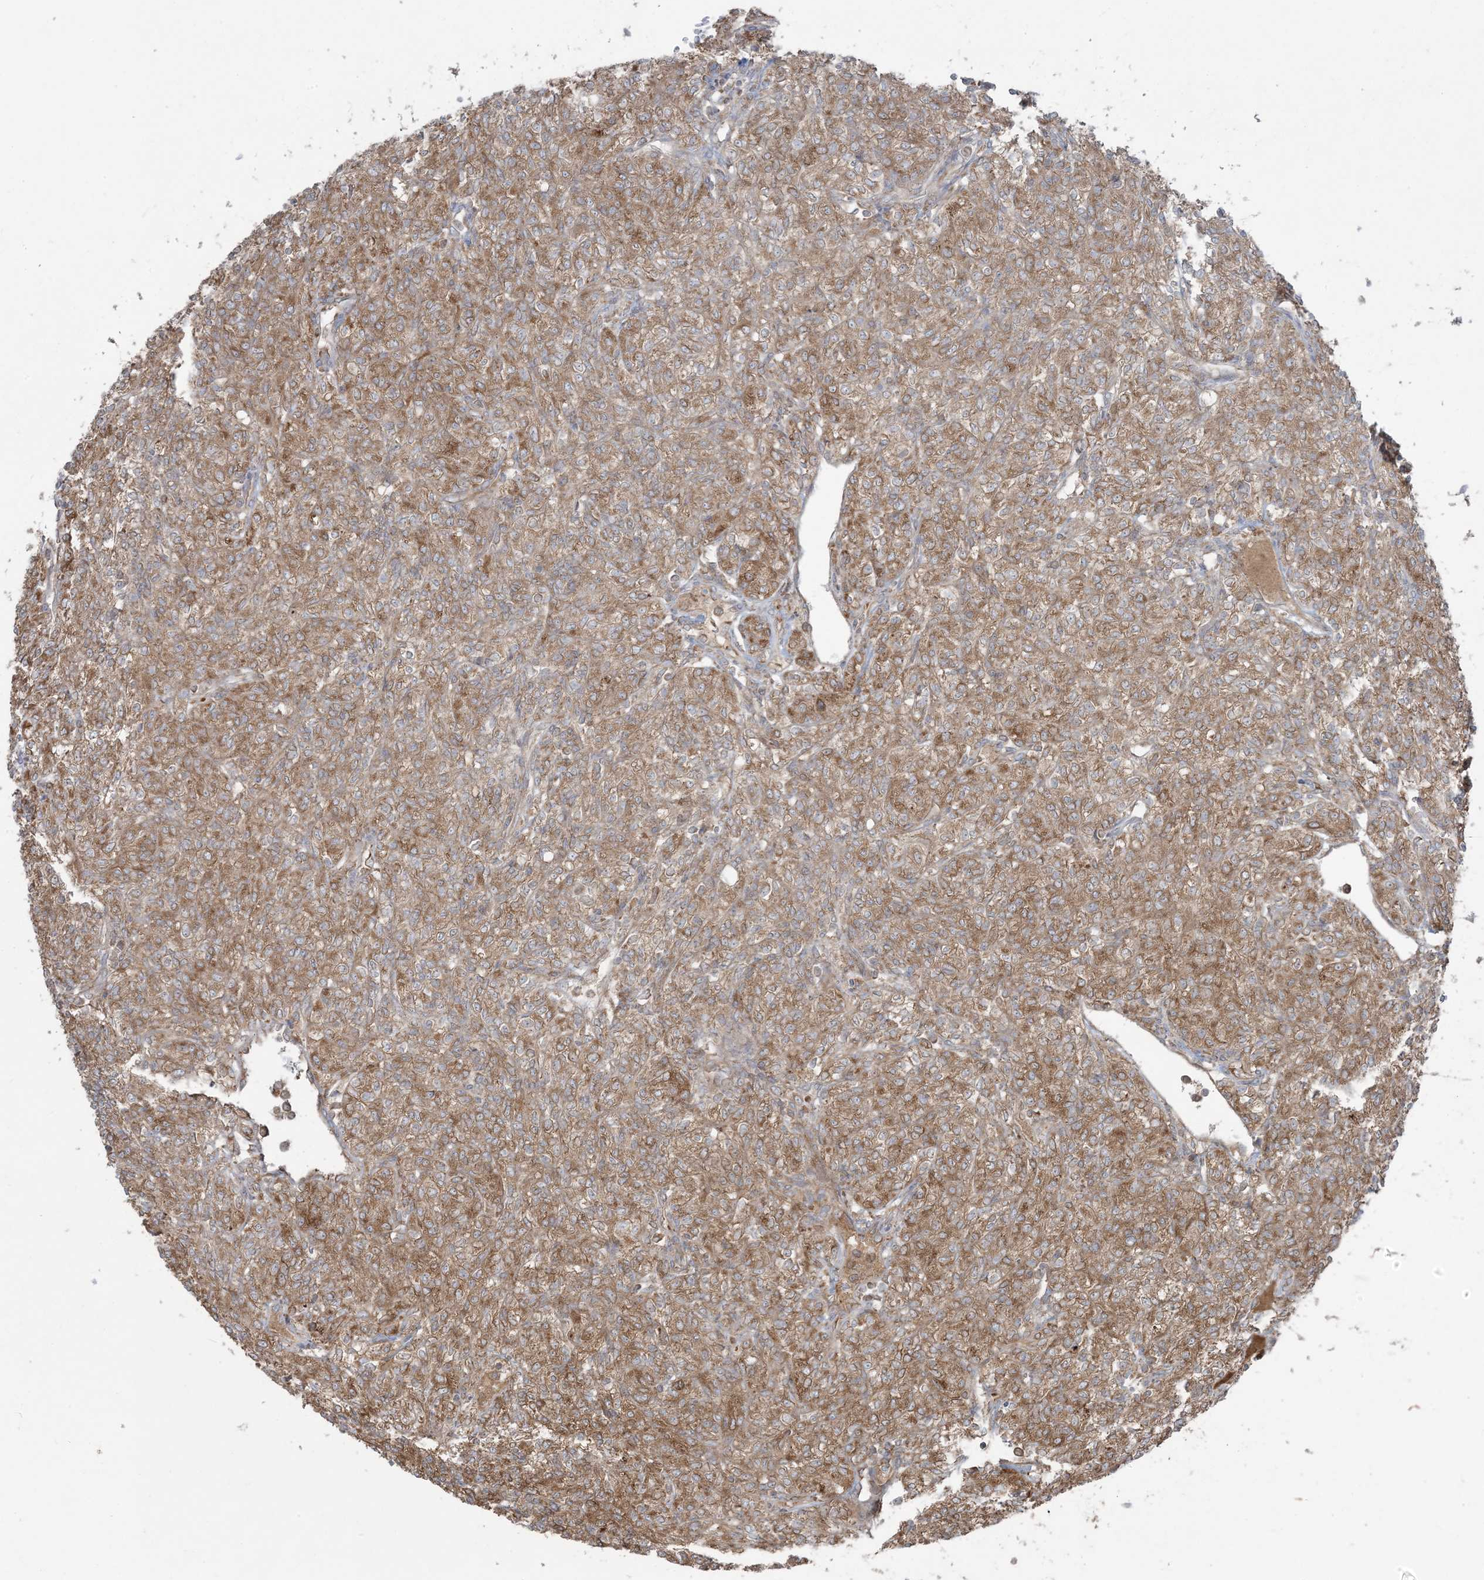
{"staining": {"intensity": "moderate", "quantity": ">75%", "location": "cytoplasmic/membranous"}, "tissue": "renal cancer", "cell_type": "Tumor cells", "image_type": "cancer", "snomed": [{"axis": "morphology", "description": "Adenocarcinoma, NOS"}, {"axis": "topography", "description": "Kidney"}], "caption": "A photomicrograph of adenocarcinoma (renal) stained for a protein displays moderate cytoplasmic/membranous brown staining in tumor cells.", "gene": "UBXN4", "patient": {"sex": "male", "age": 77}}